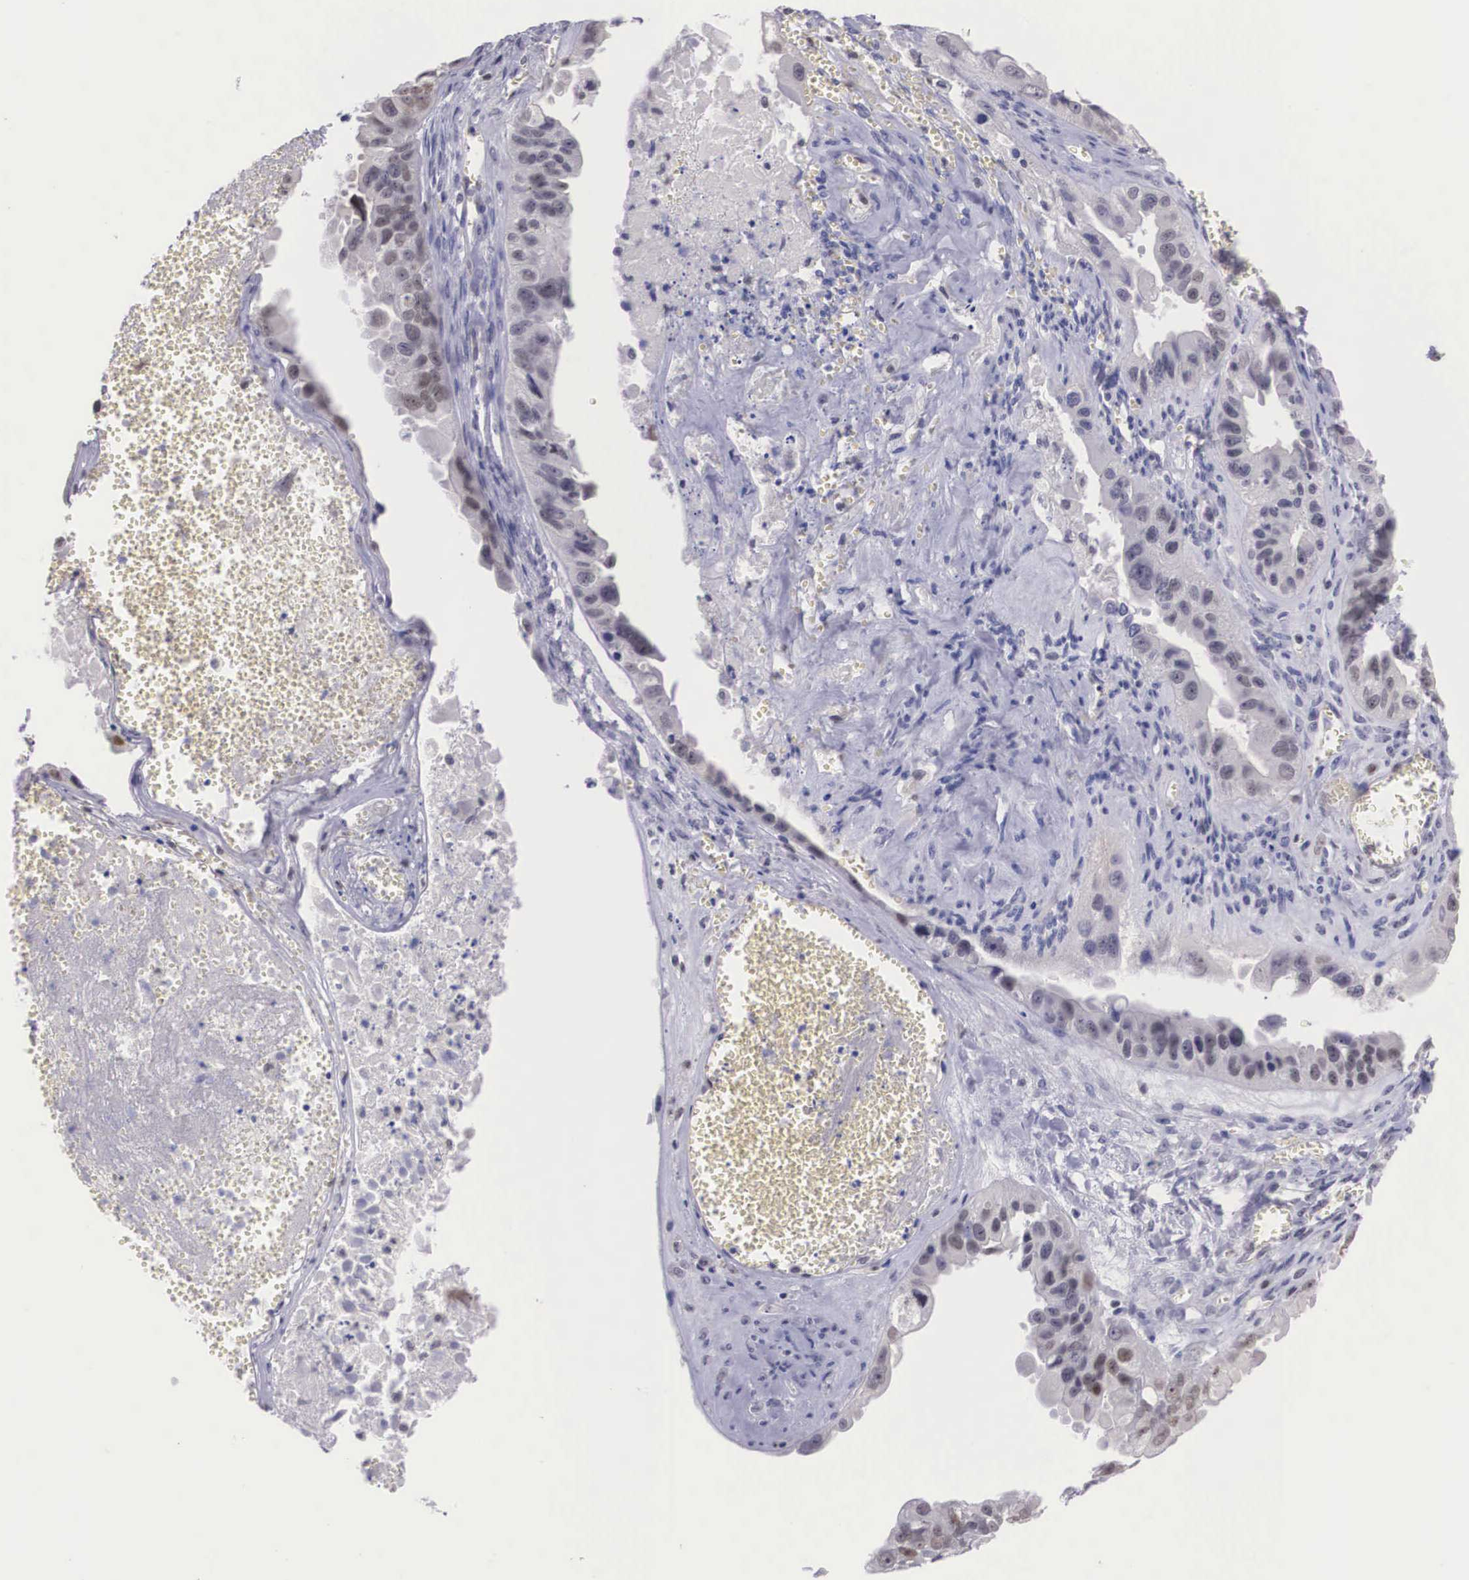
{"staining": {"intensity": "strong", "quantity": ">75%", "location": "nuclear"}, "tissue": "ovarian cancer", "cell_type": "Tumor cells", "image_type": "cancer", "snomed": [{"axis": "morphology", "description": "Carcinoma, endometroid"}, {"axis": "topography", "description": "Ovary"}], "caption": "Ovarian cancer stained with a brown dye shows strong nuclear positive positivity in approximately >75% of tumor cells.", "gene": "ETV6", "patient": {"sex": "female", "age": 85}}